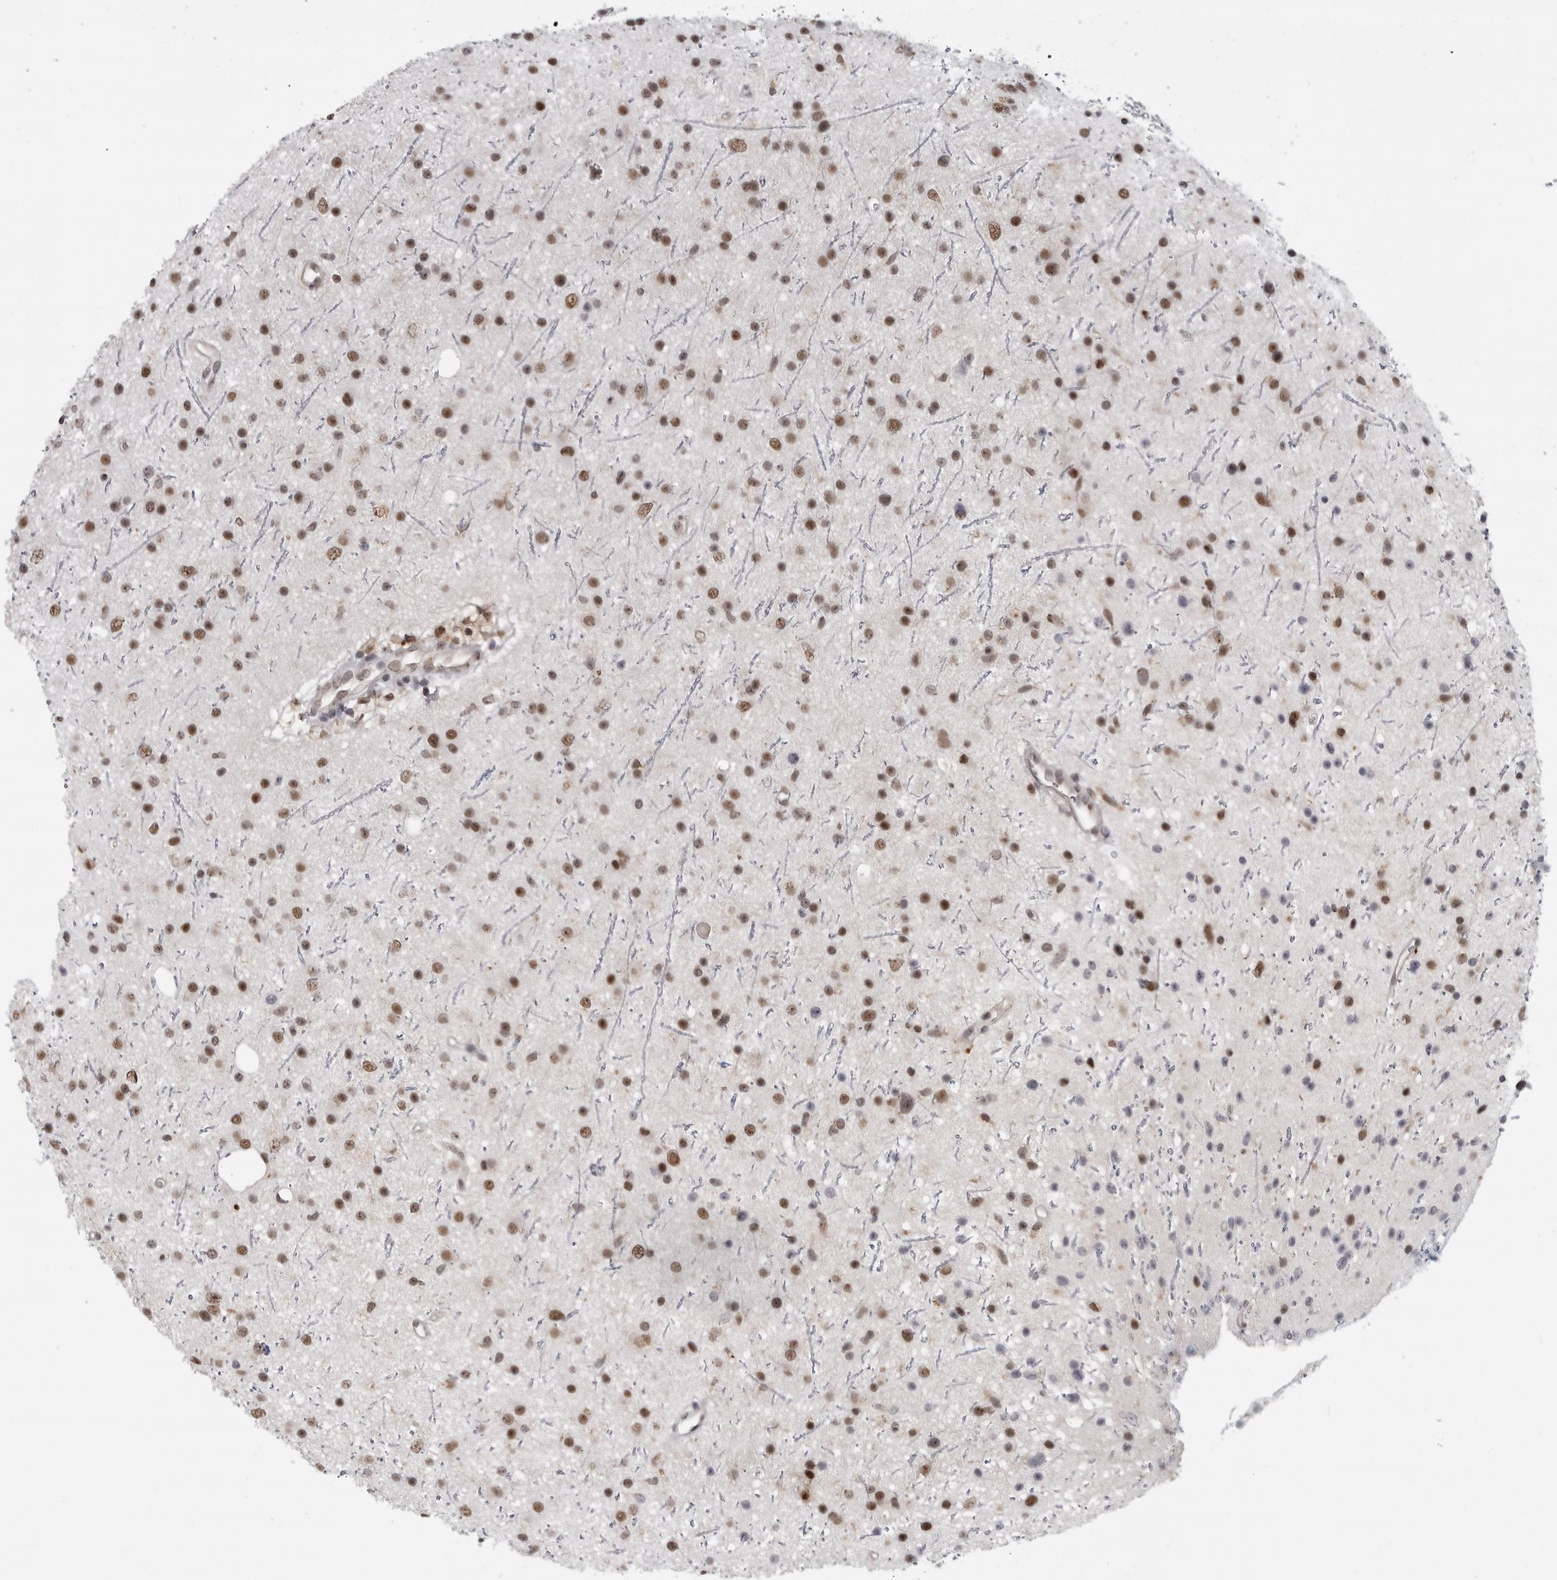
{"staining": {"intensity": "strong", "quantity": ">75%", "location": "nuclear"}, "tissue": "glioma", "cell_type": "Tumor cells", "image_type": "cancer", "snomed": [{"axis": "morphology", "description": "Glioma, malignant, Low grade"}, {"axis": "topography", "description": "Cerebral cortex"}], "caption": "A brown stain highlights strong nuclear positivity of a protein in human glioma tumor cells. (IHC, brightfield microscopy, high magnification).", "gene": "C8orf58", "patient": {"sex": "female", "age": 39}}